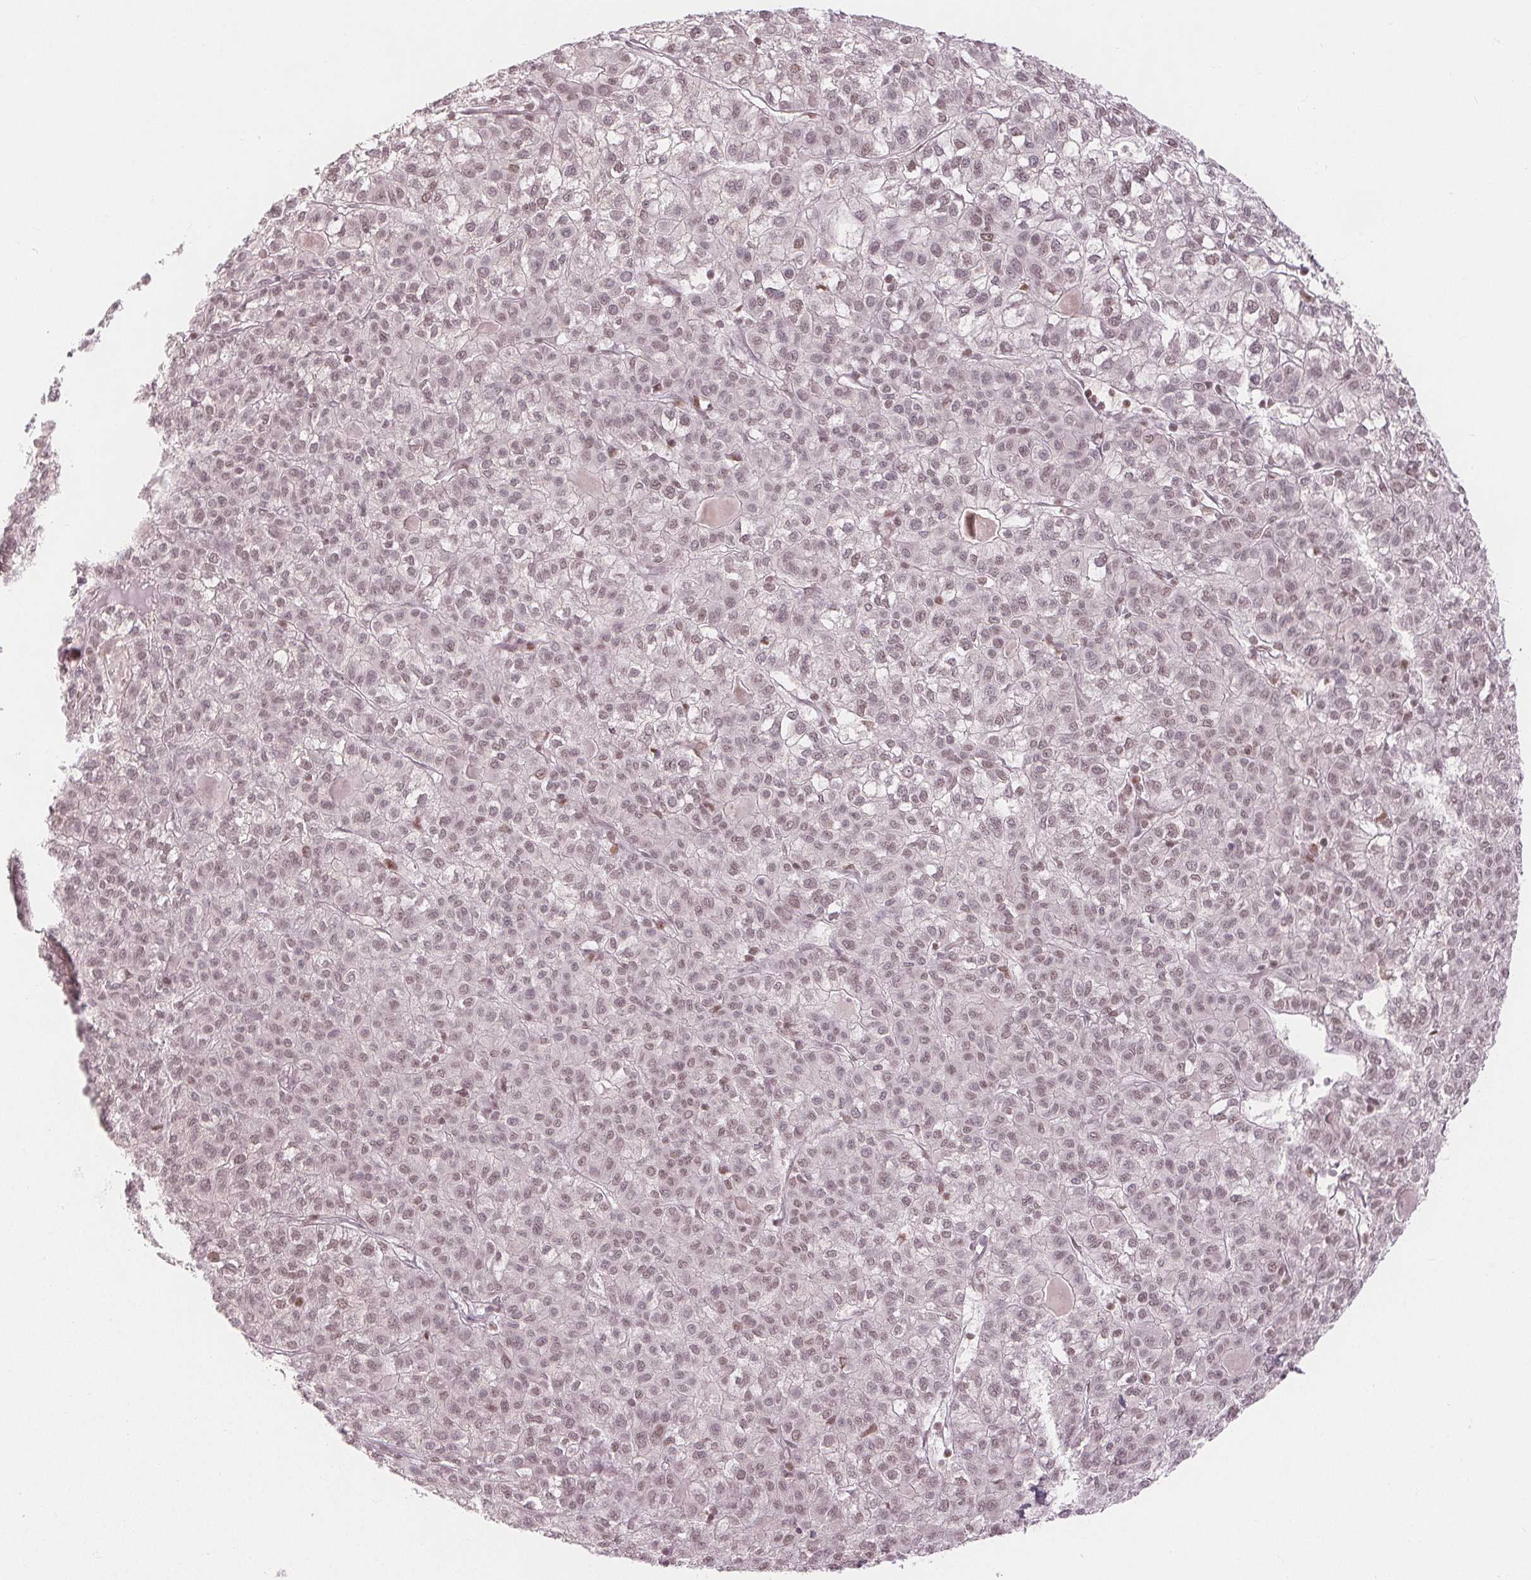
{"staining": {"intensity": "weak", "quantity": ">75%", "location": "nuclear"}, "tissue": "liver cancer", "cell_type": "Tumor cells", "image_type": "cancer", "snomed": [{"axis": "morphology", "description": "Carcinoma, Hepatocellular, NOS"}, {"axis": "topography", "description": "Liver"}], "caption": "Tumor cells display low levels of weak nuclear positivity in approximately >75% of cells in liver cancer.", "gene": "DEK", "patient": {"sex": "female", "age": 43}}